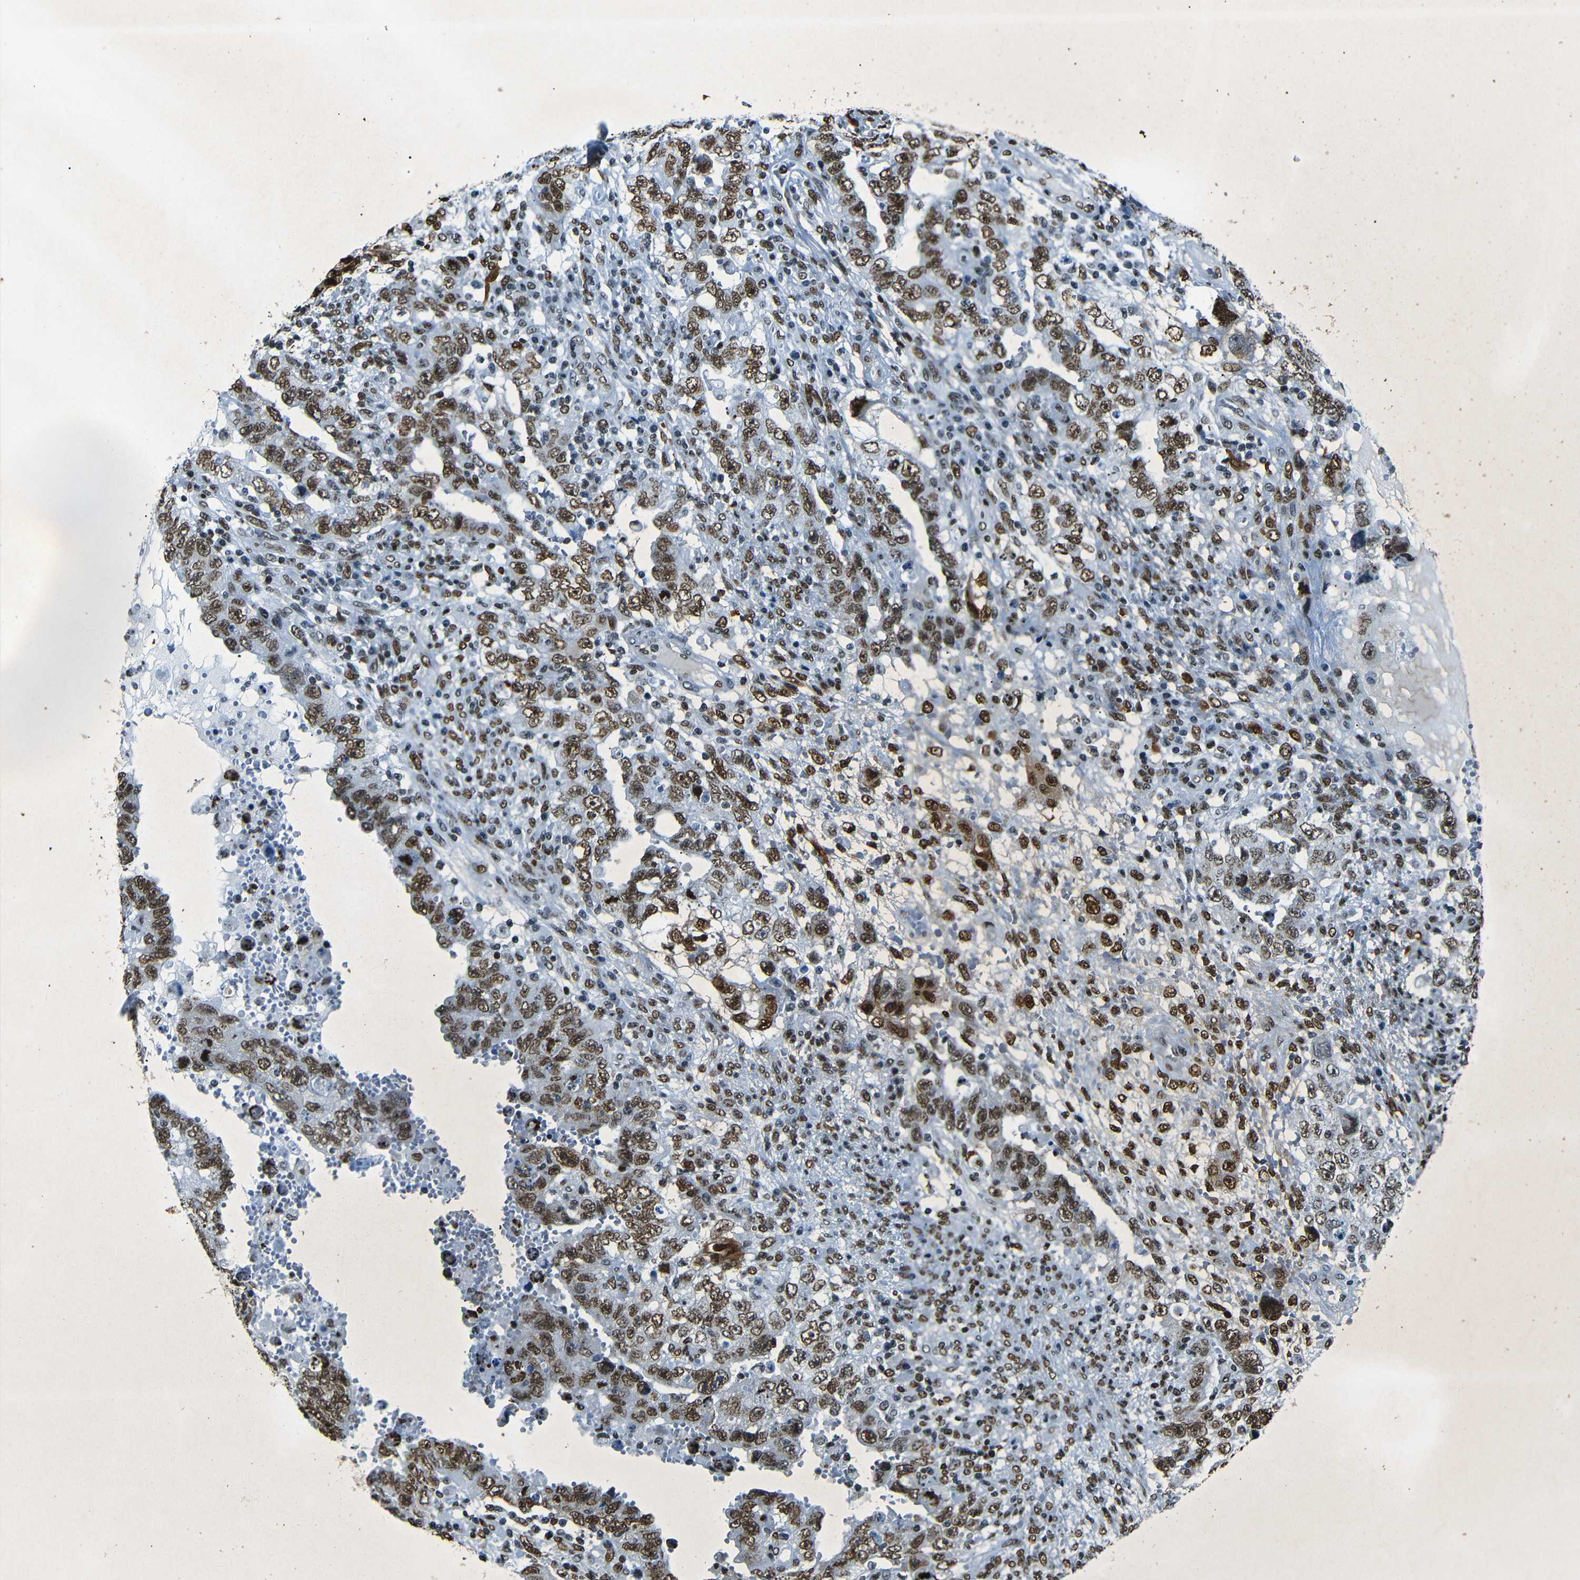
{"staining": {"intensity": "strong", "quantity": ">75%", "location": "nuclear"}, "tissue": "testis cancer", "cell_type": "Tumor cells", "image_type": "cancer", "snomed": [{"axis": "morphology", "description": "Carcinoma, Embryonal, NOS"}, {"axis": "topography", "description": "Testis"}], "caption": "IHC of testis embryonal carcinoma reveals high levels of strong nuclear expression in about >75% of tumor cells. The protein is shown in brown color, while the nuclei are stained blue.", "gene": "HMGN1", "patient": {"sex": "male", "age": 26}}